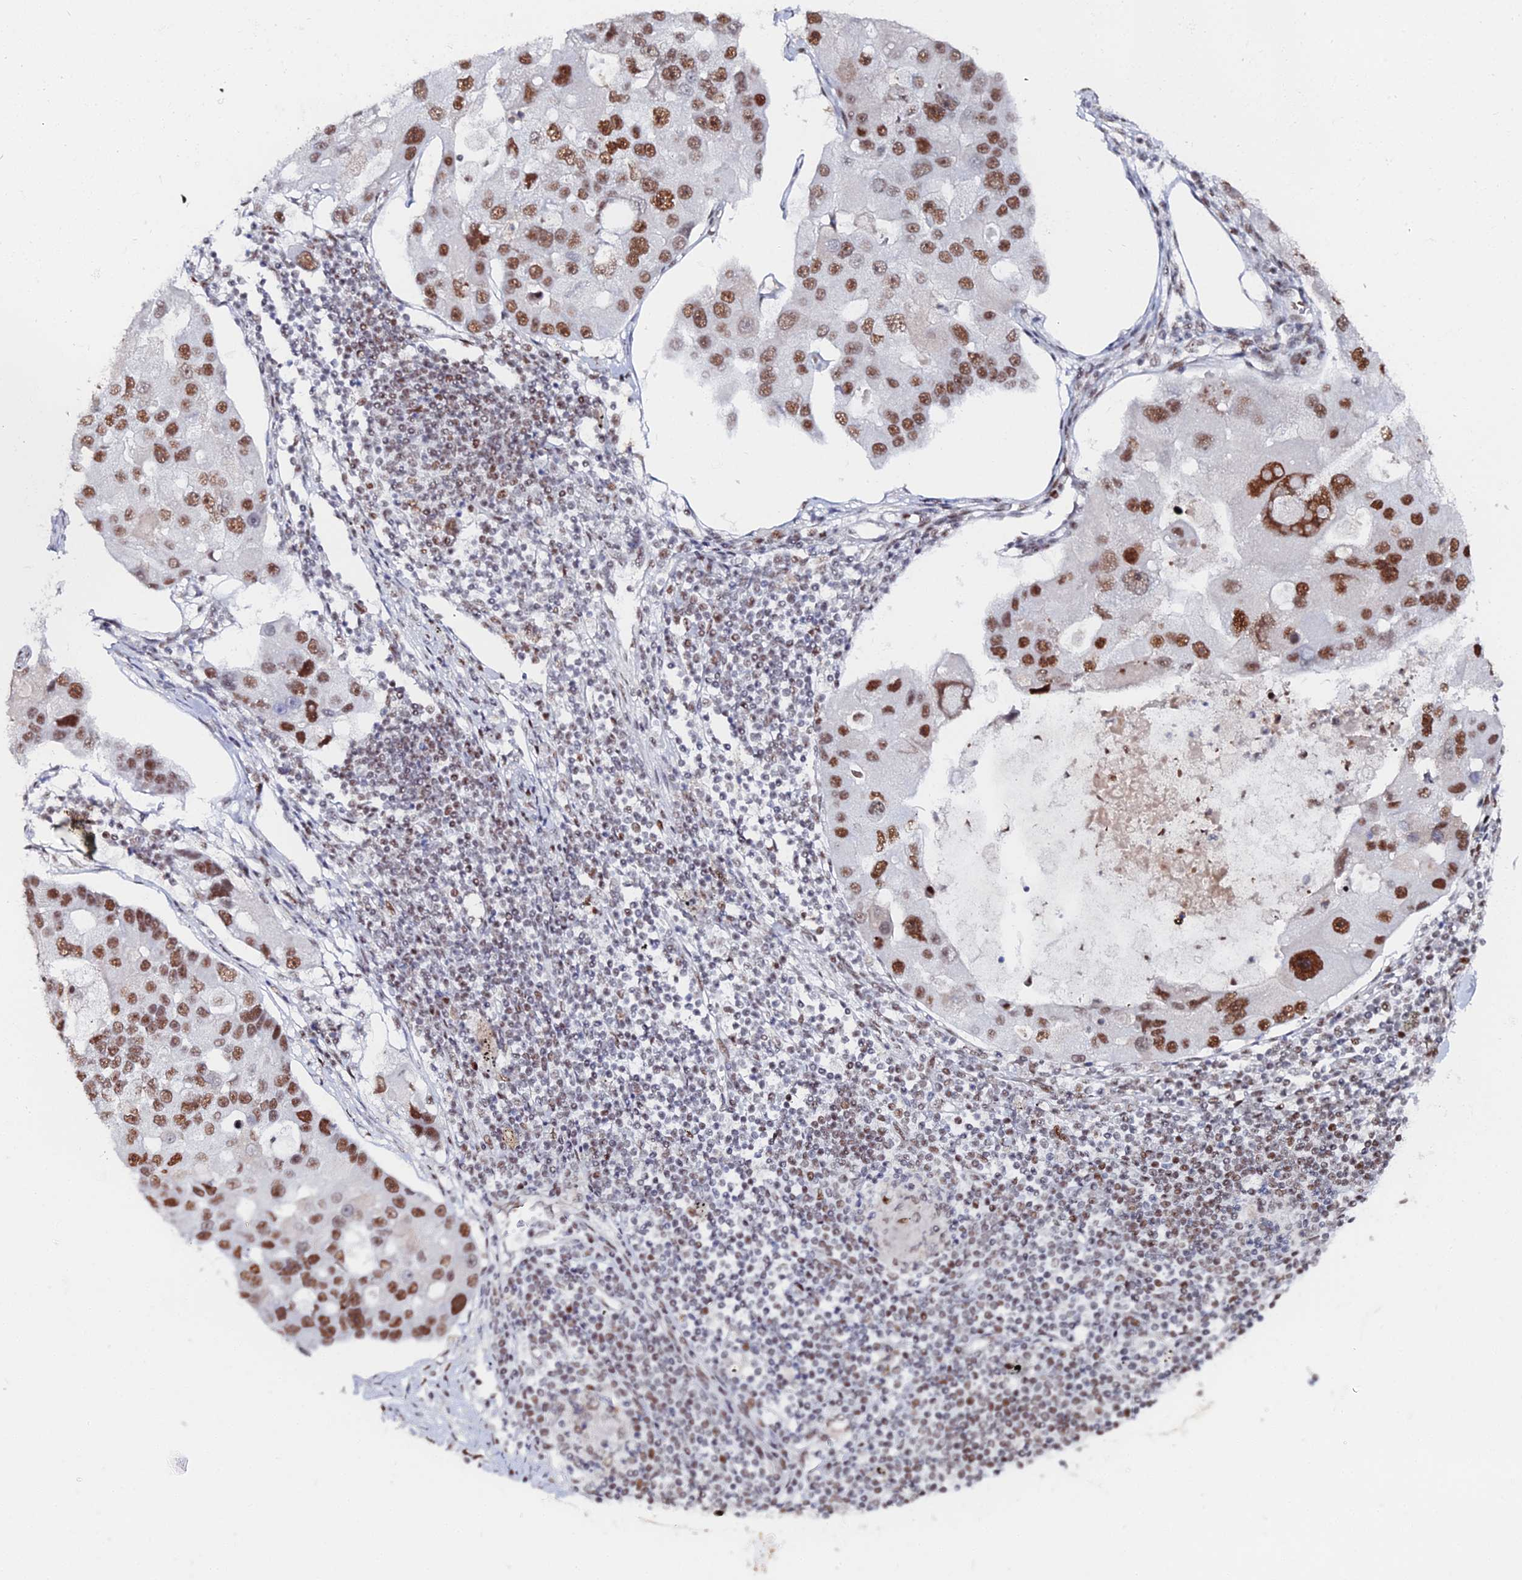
{"staining": {"intensity": "moderate", "quantity": ">75%", "location": "nuclear"}, "tissue": "lung cancer", "cell_type": "Tumor cells", "image_type": "cancer", "snomed": [{"axis": "morphology", "description": "Adenocarcinoma, NOS"}, {"axis": "topography", "description": "Lung"}], "caption": "Tumor cells show medium levels of moderate nuclear positivity in about >75% of cells in human lung cancer (adenocarcinoma).", "gene": "GSC2", "patient": {"sex": "female", "age": 54}}